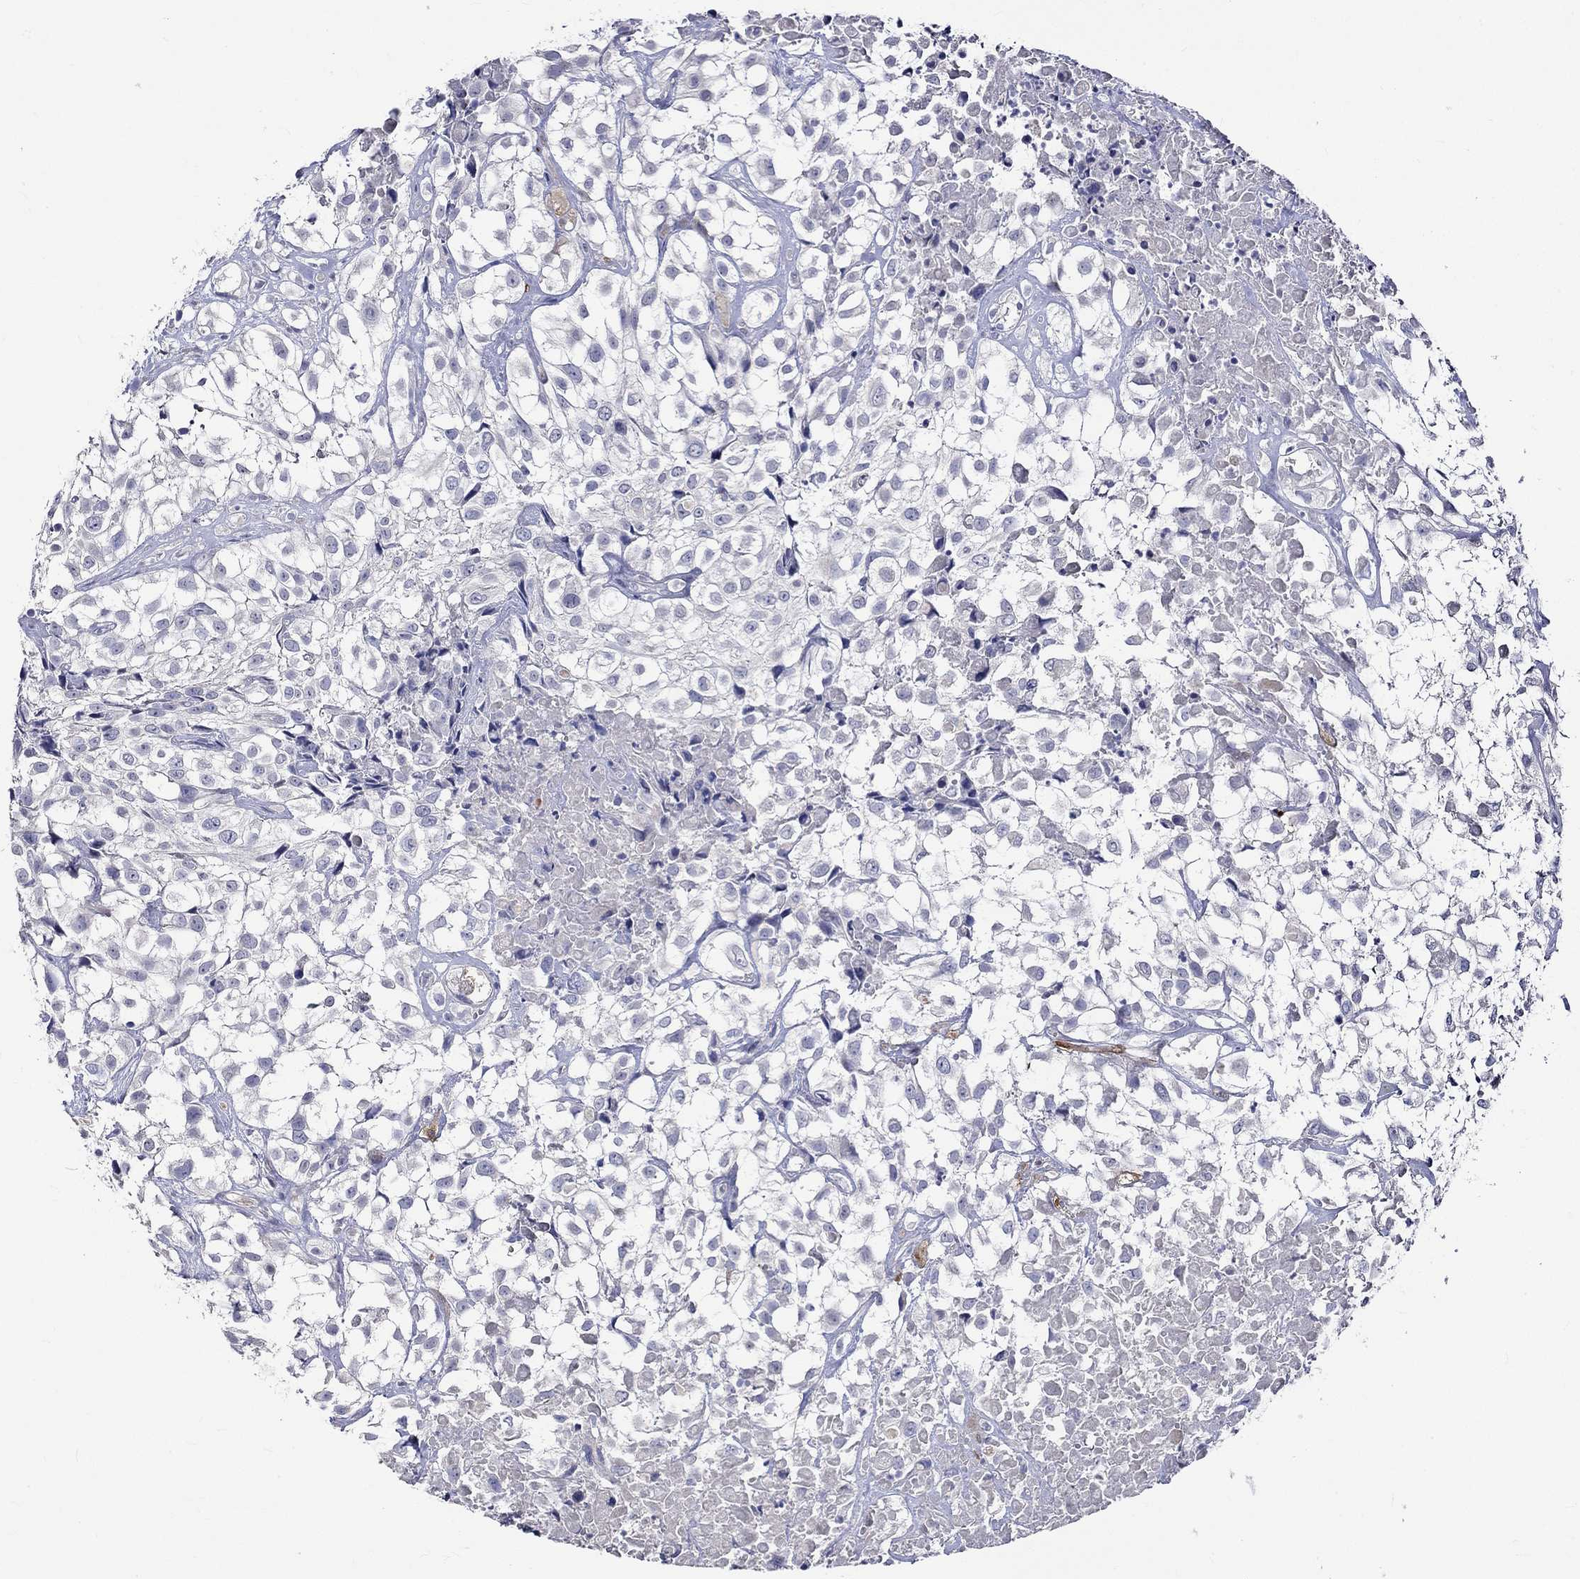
{"staining": {"intensity": "negative", "quantity": "none", "location": "none"}, "tissue": "urothelial cancer", "cell_type": "Tumor cells", "image_type": "cancer", "snomed": [{"axis": "morphology", "description": "Urothelial carcinoma, High grade"}, {"axis": "topography", "description": "Urinary bladder"}], "caption": "An IHC micrograph of urothelial cancer is shown. There is no staining in tumor cells of urothelial cancer.", "gene": "CRYAB", "patient": {"sex": "male", "age": 56}}